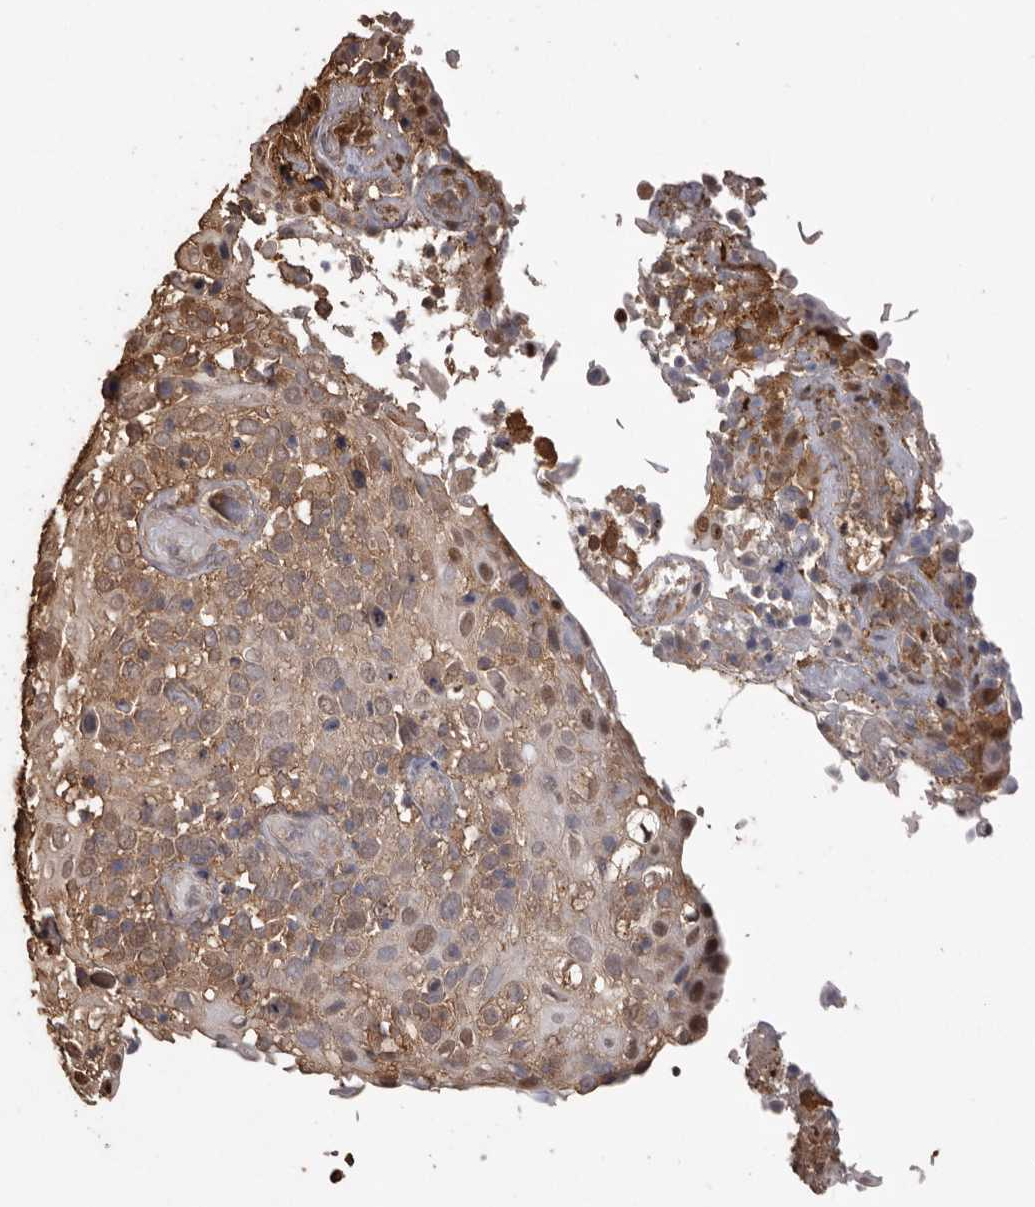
{"staining": {"intensity": "moderate", "quantity": ">75%", "location": "cytoplasmic/membranous"}, "tissue": "cervical cancer", "cell_type": "Tumor cells", "image_type": "cancer", "snomed": [{"axis": "morphology", "description": "Squamous cell carcinoma, NOS"}, {"axis": "topography", "description": "Cervix"}], "caption": "The micrograph demonstrates staining of squamous cell carcinoma (cervical), revealing moderate cytoplasmic/membranous protein expression (brown color) within tumor cells.", "gene": "PKM", "patient": {"sex": "female", "age": 74}}